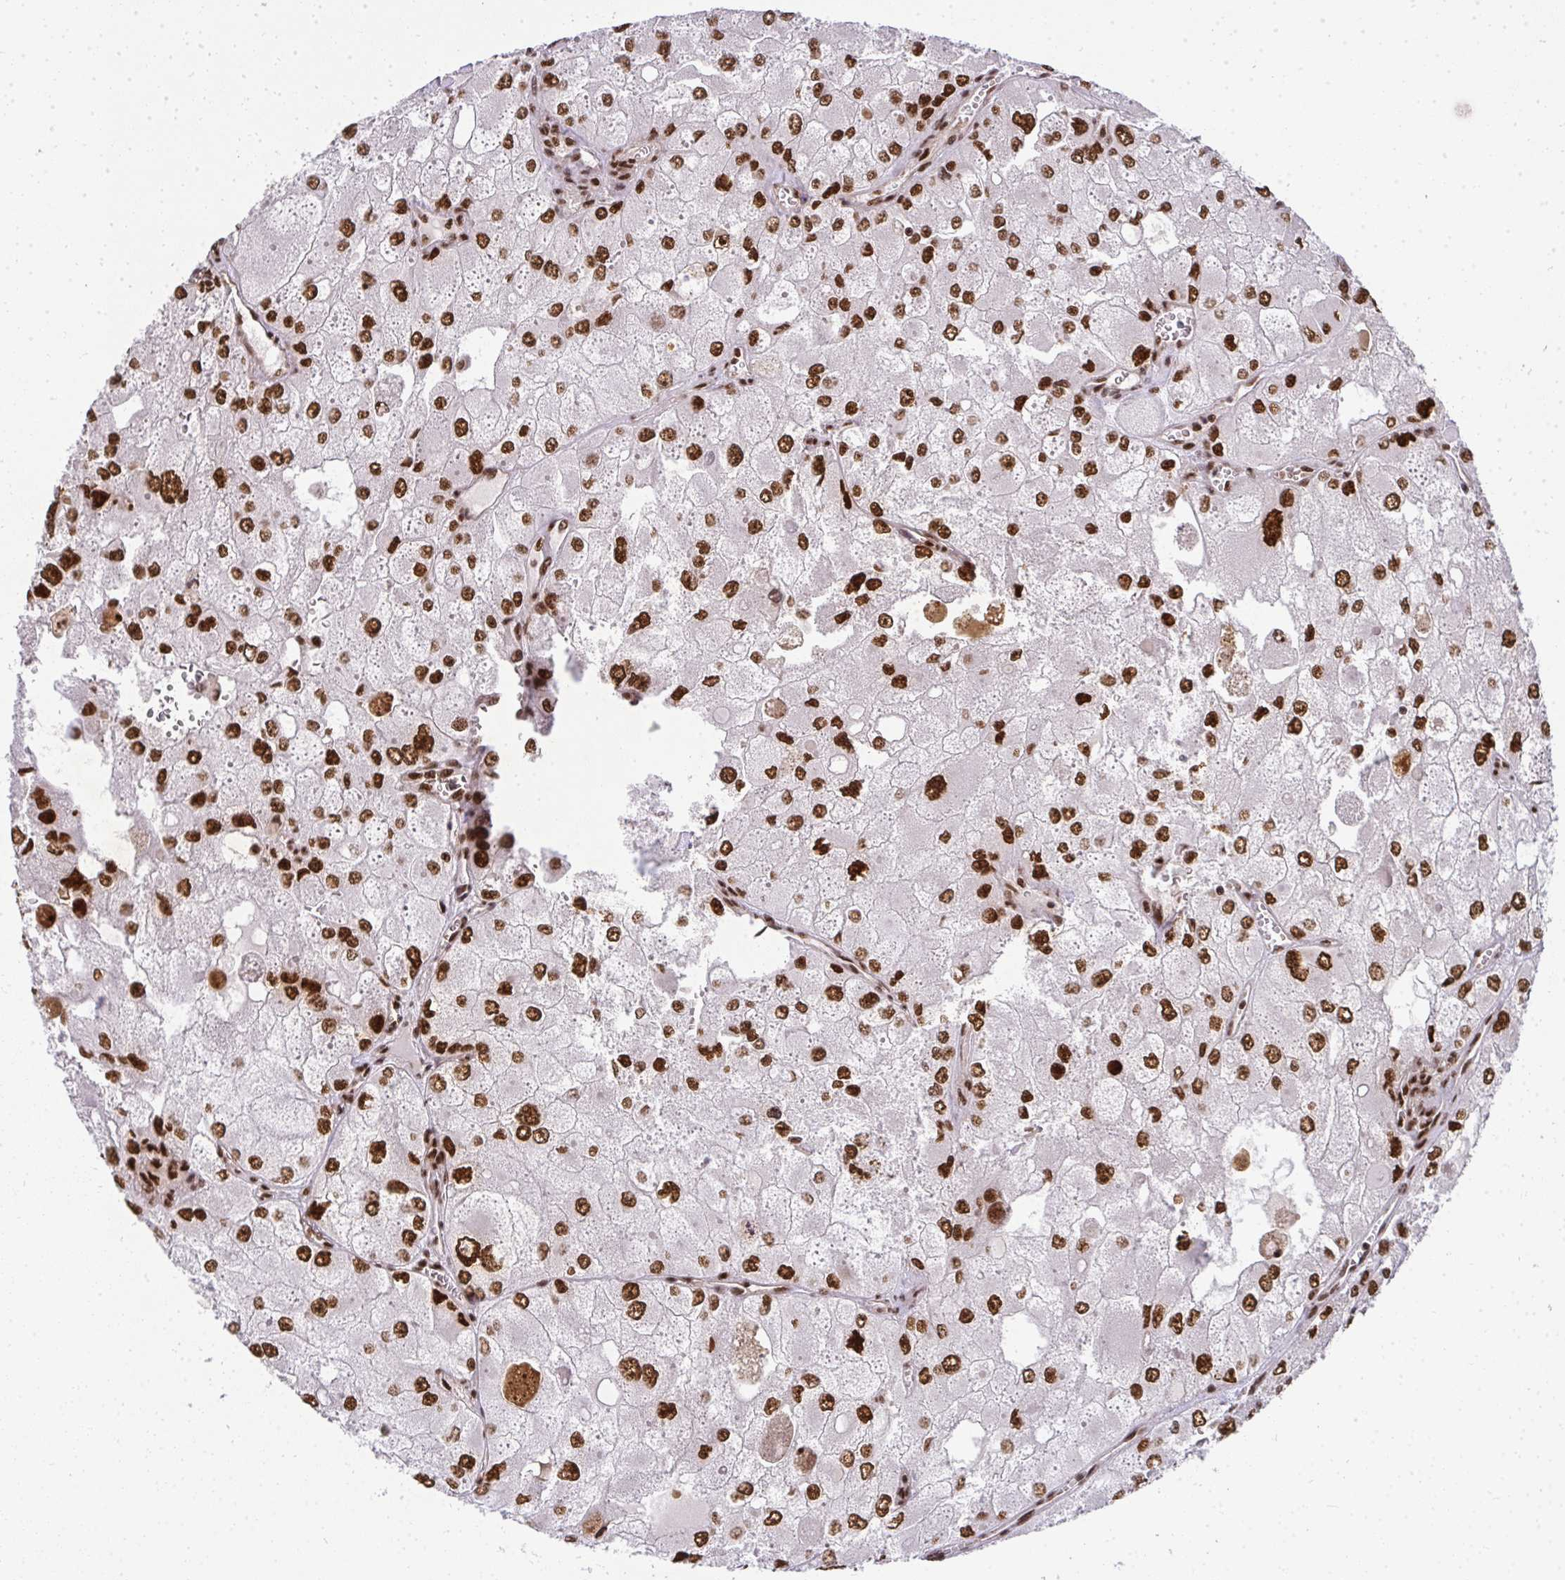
{"staining": {"intensity": "strong", "quantity": ">75%", "location": "nuclear"}, "tissue": "renal cancer", "cell_type": "Tumor cells", "image_type": "cancer", "snomed": [{"axis": "morphology", "description": "Adenocarcinoma, NOS"}, {"axis": "topography", "description": "Kidney"}], "caption": "Immunohistochemistry of human renal cancer (adenocarcinoma) exhibits high levels of strong nuclear positivity in about >75% of tumor cells.", "gene": "U2AF1", "patient": {"sex": "female", "age": 70}}